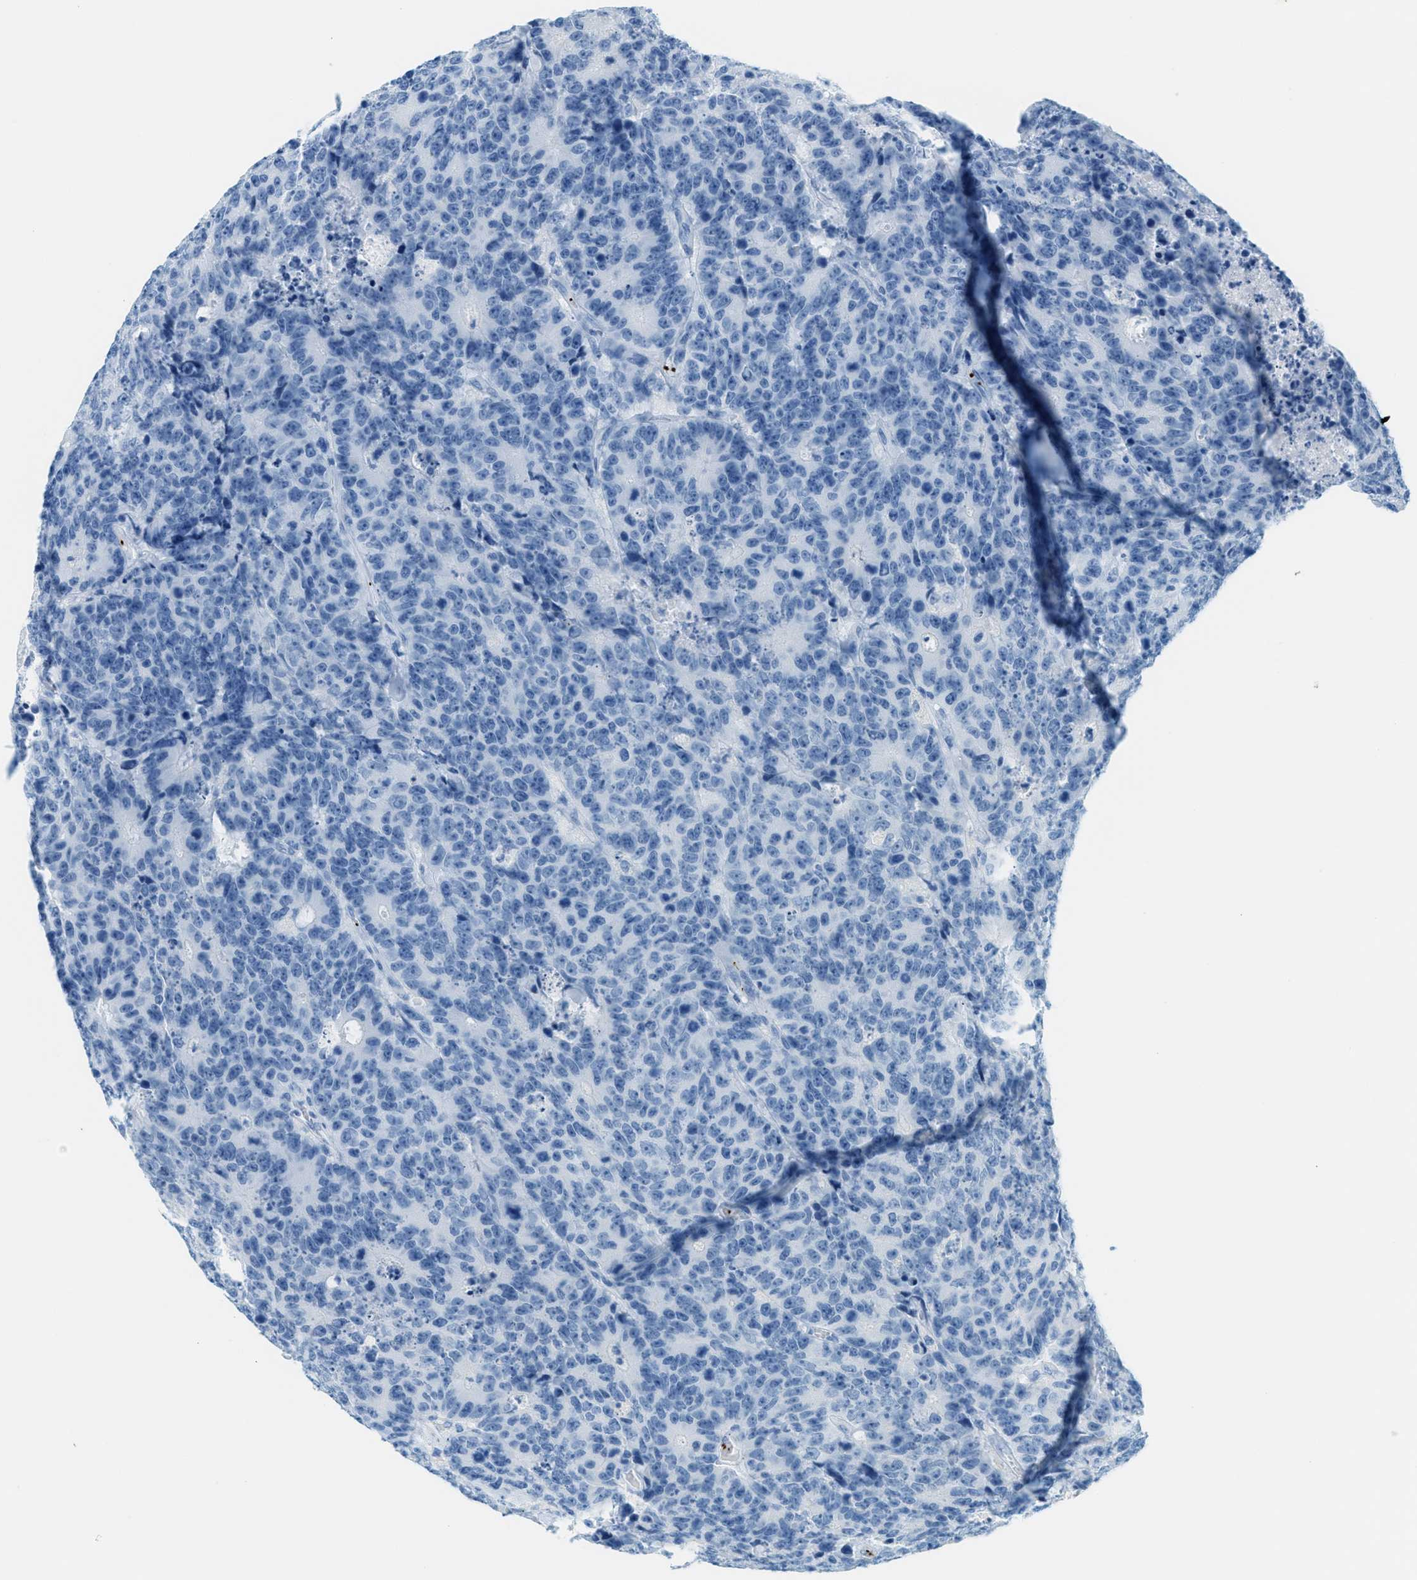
{"staining": {"intensity": "negative", "quantity": "none", "location": "none"}, "tissue": "colorectal cancer", "cell_type": "Tumor cells", "image_type": "cancer", "snomed": [{"axis": "morphology", "description": "Adenocarcinoma, NOS"}, {"axis": "topography", "description": "Colon"}], "caption": "This is a histopathology image of IHC staining of colorectal cancer (adenocarcinoma), which shows no positivity in tumor cells. The staining is performed using DAB (3,3'-diaminobenzidine) brown chromogen with nuclei counter-stained in using hematoxylin.", "gene": "PPBP", "patient": {"sex": "female", "age": 86}}